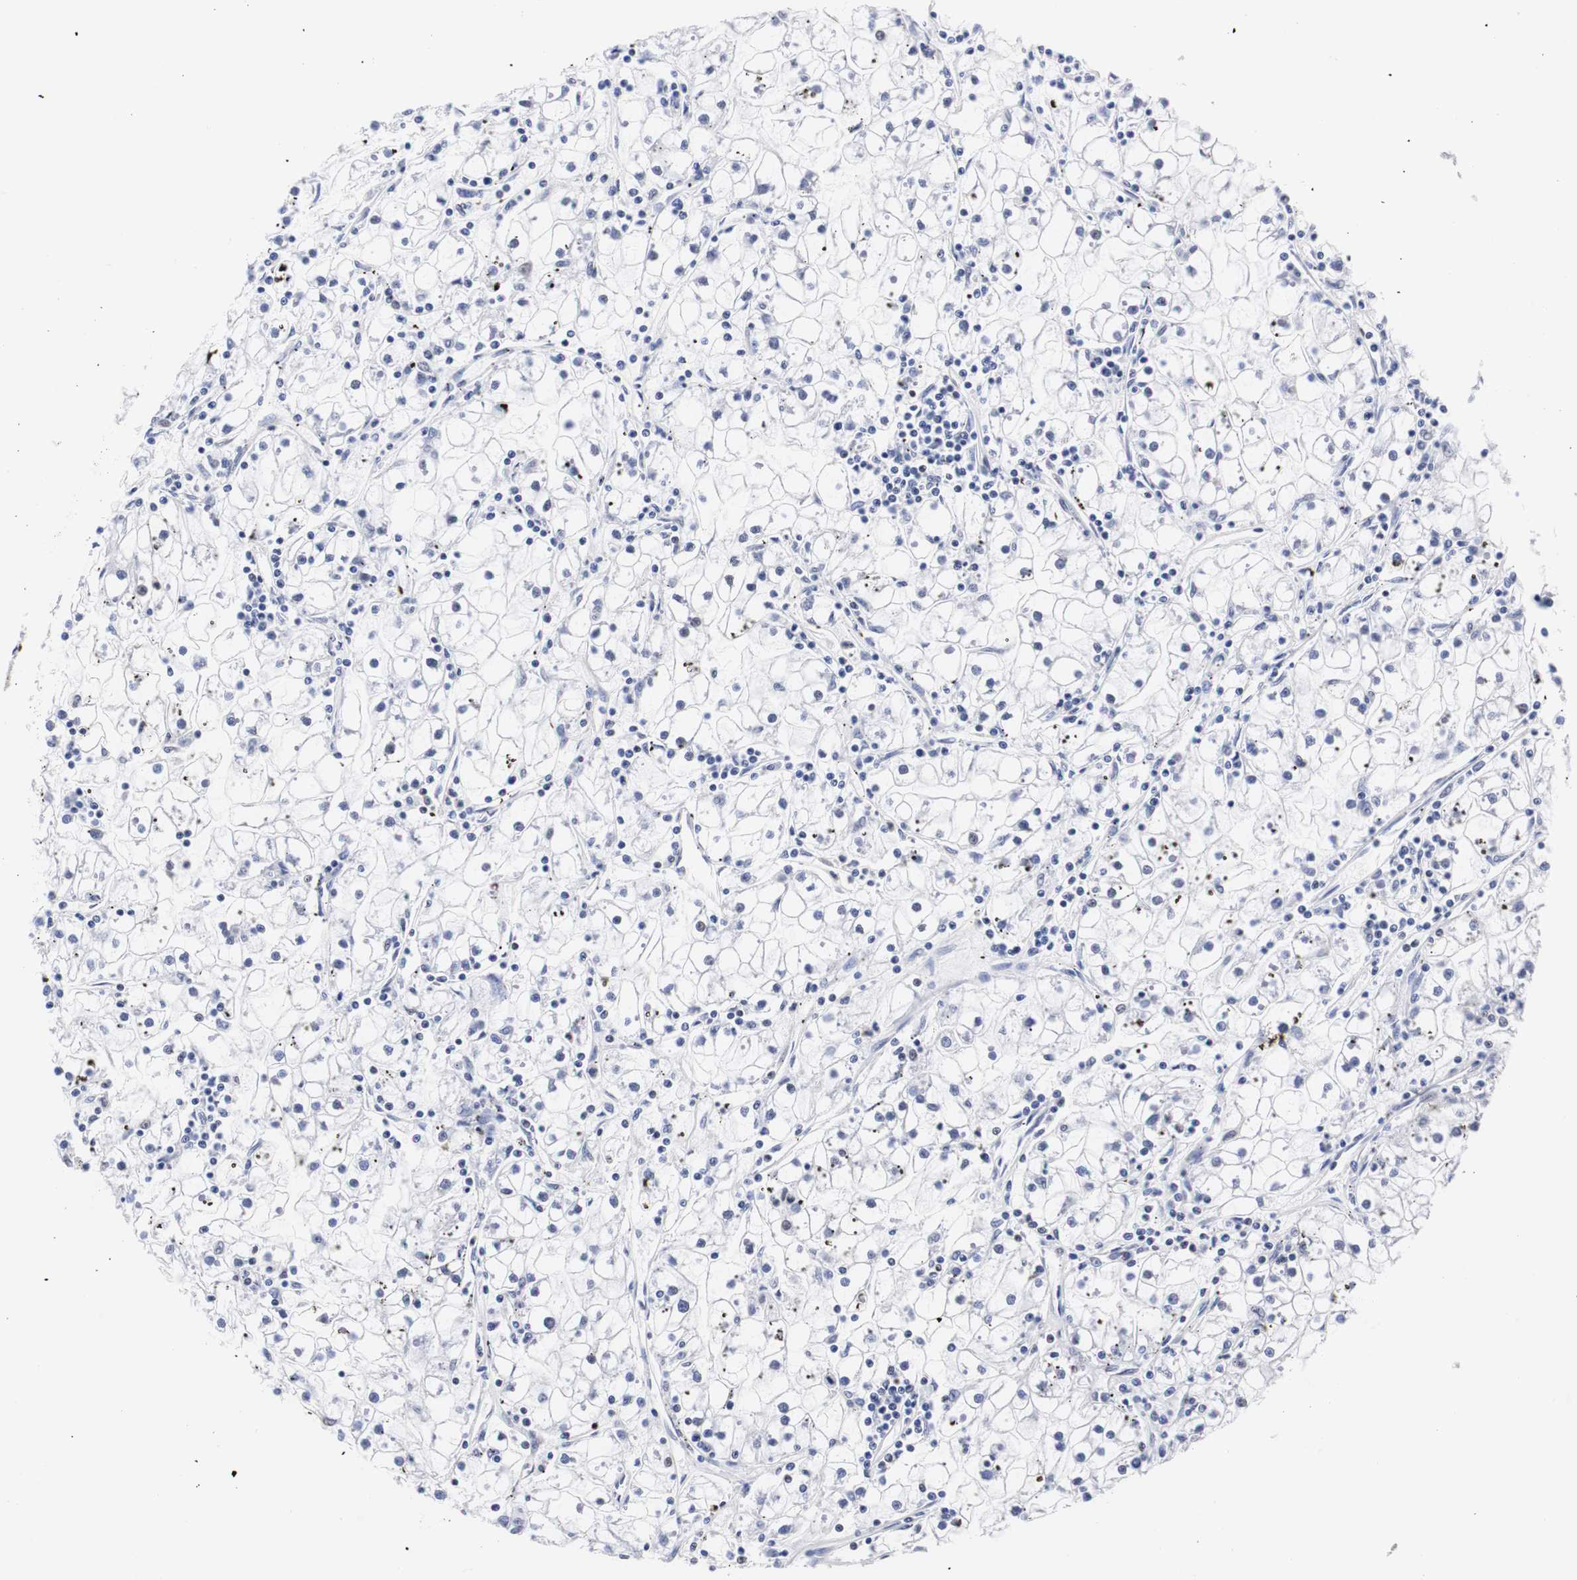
{"staining": {"intensity": "negative", "quantity": "none", "location": "none"}, "tissue": "renal cancer", "cell_type": "Tumor cells", "image_type": "cancer", "snomed": [{"axis": "morphology", "description": "Adenocarcinoma, NOS"}, {"axis": "topography", "description": "Kidney"}], "caption": "Immunohistochemical staining of renal adenocarcinoma demonstrates no significant staining in tumor cells. (IHC, brightfield microscopy, high magnification).", "gene": "HNRNPH2", "patient": {"sex": "male", "age": 56}}